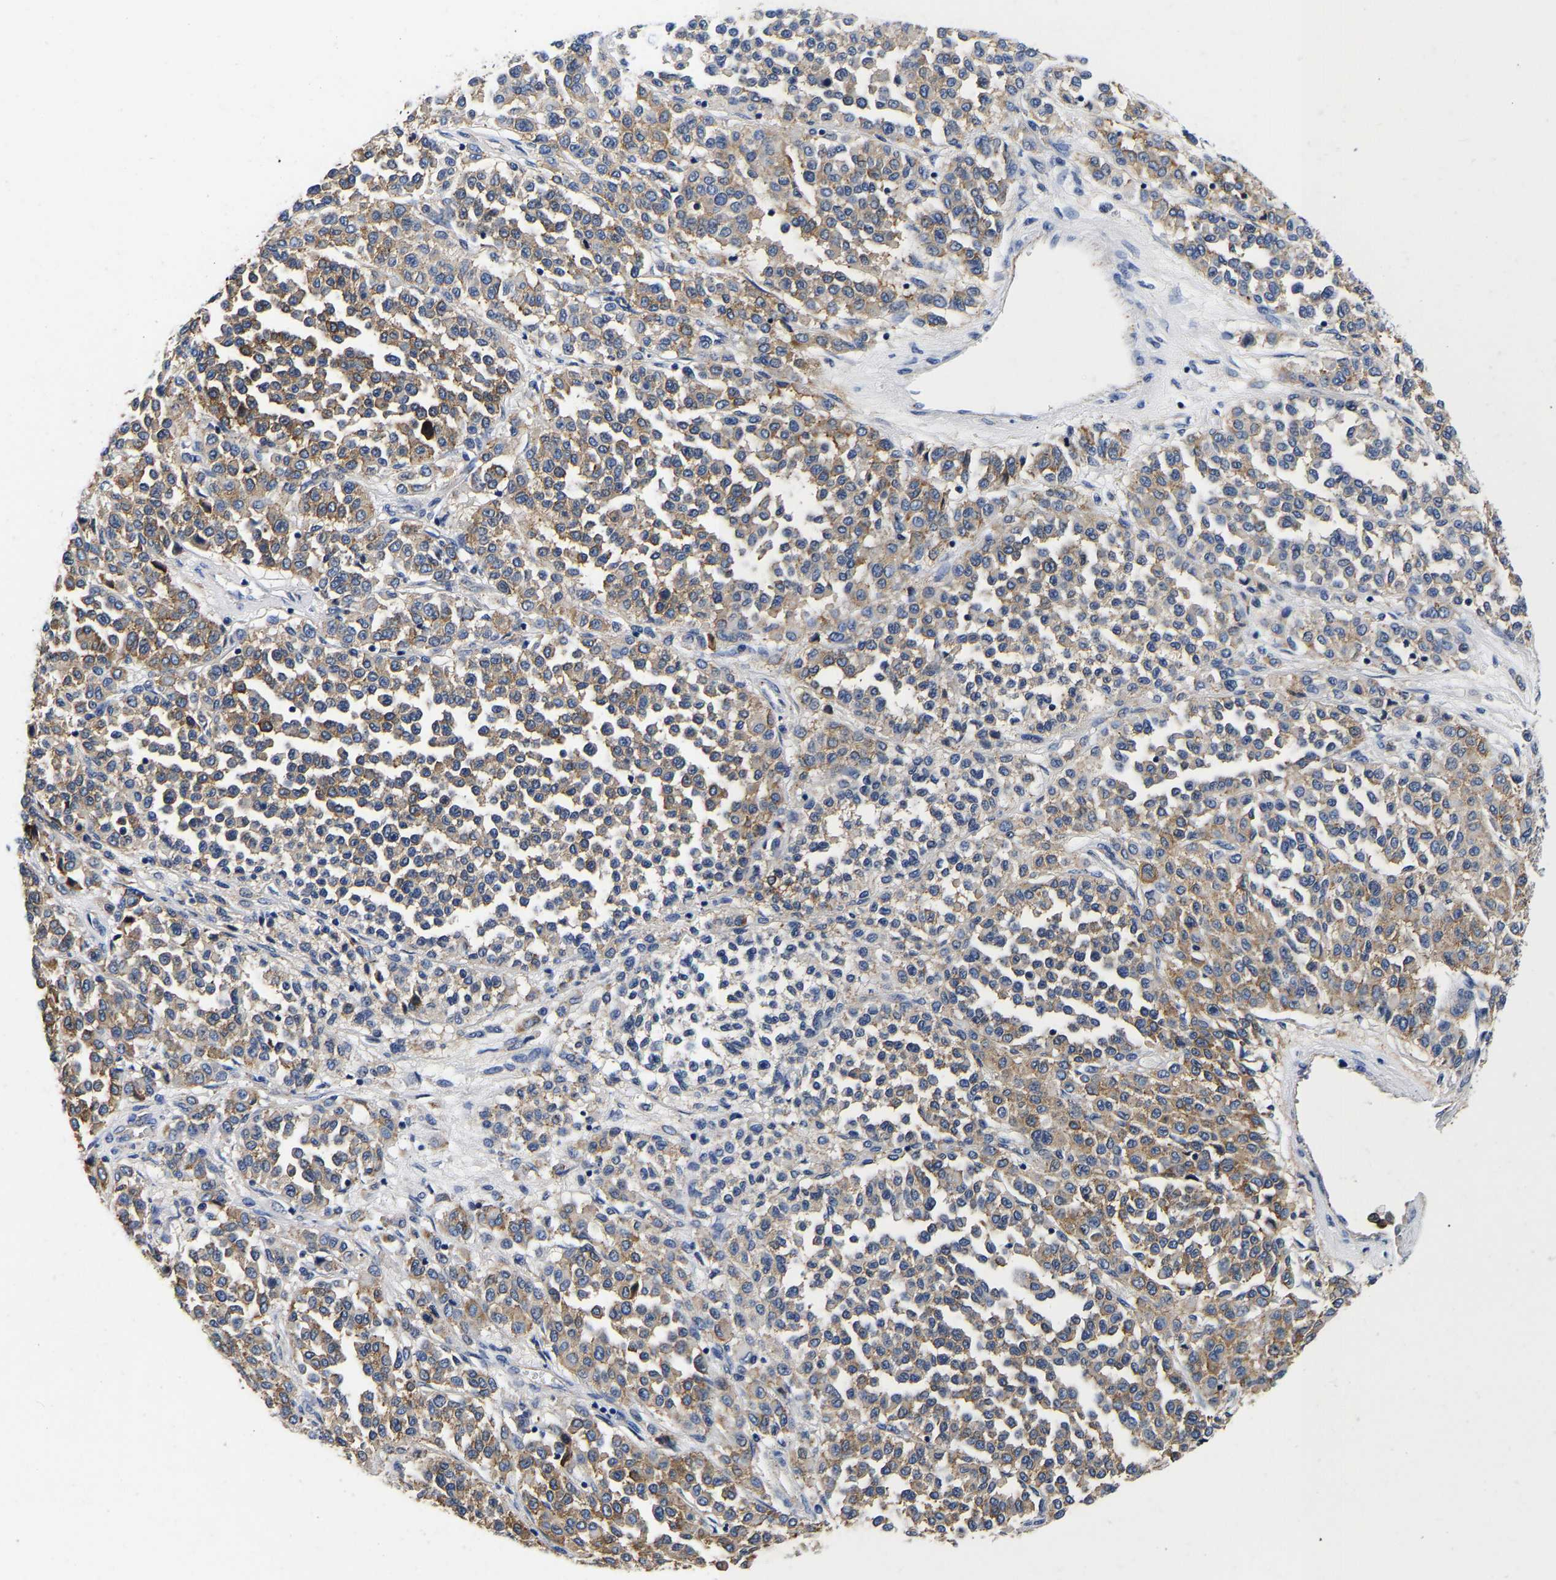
{"staining": {"intensity": "moderate", "quantity": ">75%", "location": "cytoplasmic/membranous"}, "tissue": "melanoma", "cell_type": "Tumor cells", "image_type": "cancer", "snomed": [{"axis": "morphology", "description": "Malignant melanoma, Metastatic site"}, {"axis": "topography", "description": "Pancreas"}], "caption": "Malignant melanoma (metastatic site) was stained to show a protein in brown. There is medium levels of moderate cytoplasmic/membranous staining in about >75% of tumor cells.", "gene": "GRN", "patient": {"sex": "female", "age": 30}}